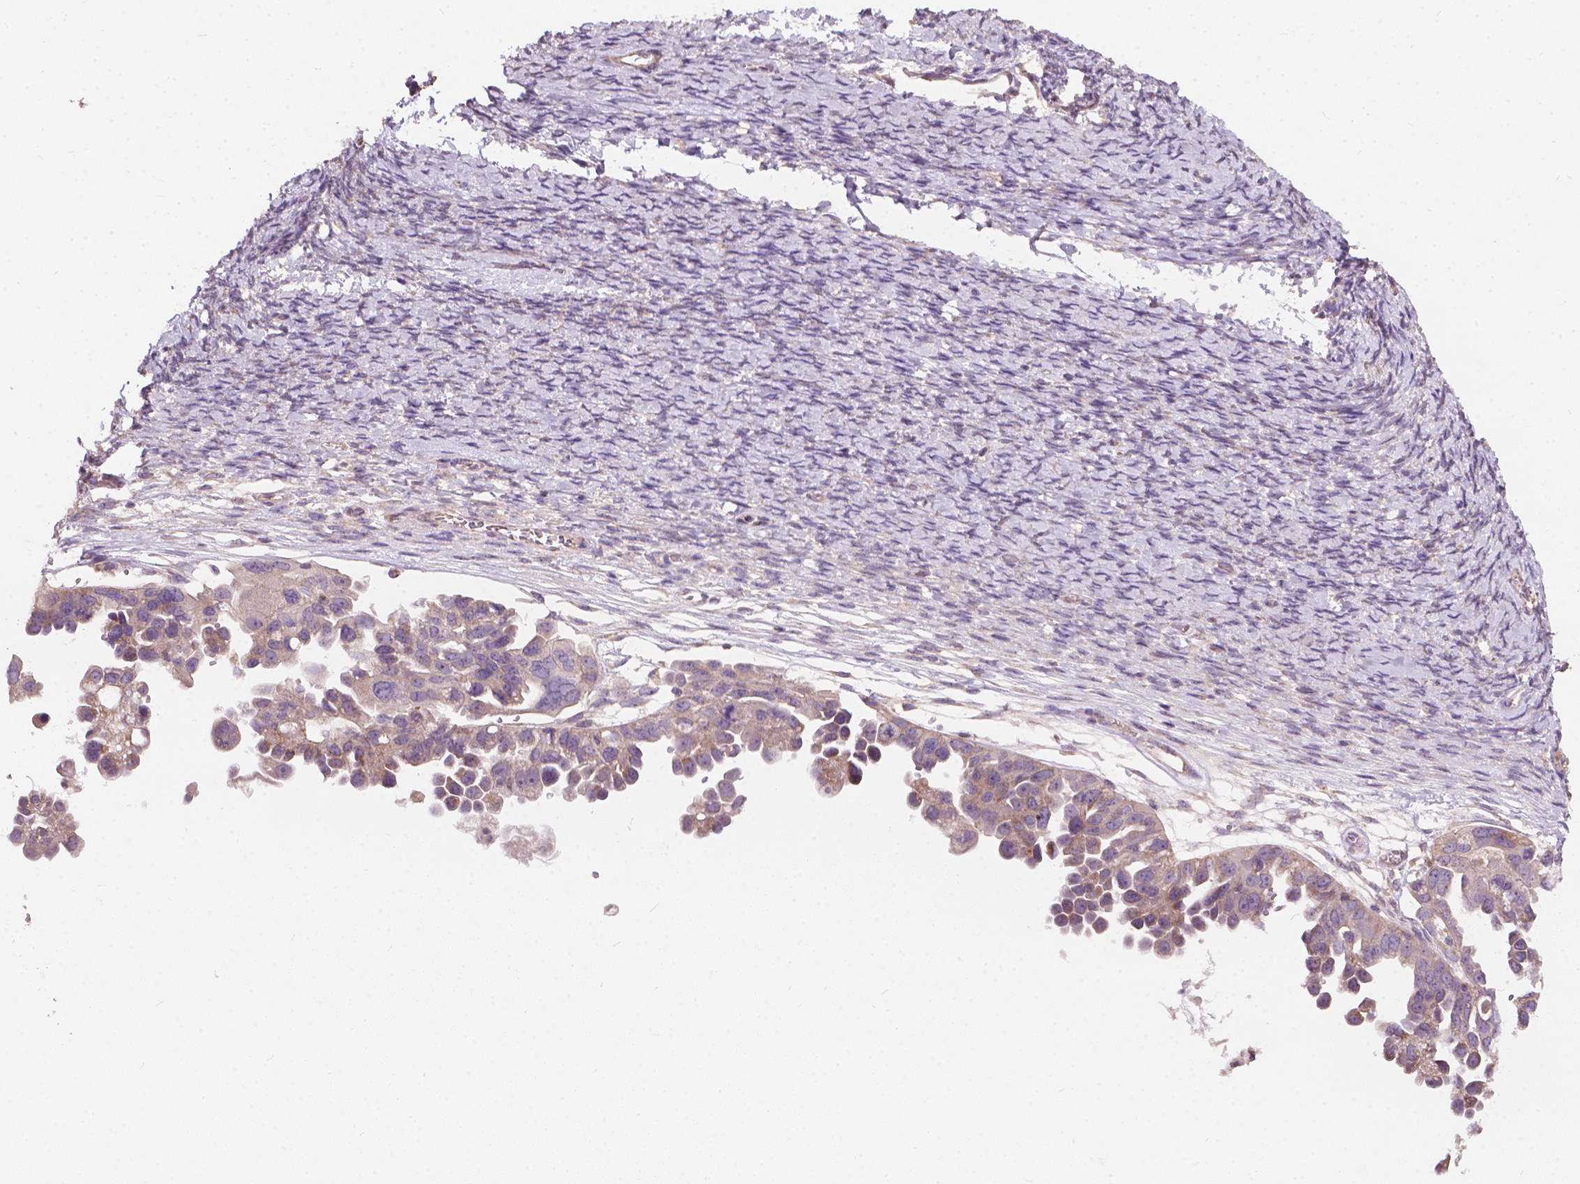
{"staining": {"intensity": "weak", "quantity": ">75%", "location": "cytoplasmic/membranous"}, "tissue": "ovarian cancer", "cell_type": "Tumor cells", "image_type": "cancer", "snomed": [{"axis": "morphology", "description": "Cystadenocarcinoma, serous, NOS"}, {"axis": "topography", "description": "Ovary"}], "caption": "IHC micrograph of human ovarian cancer (serous cystadenocarcinoma) stained for a protein (brown), which reveals low levels of weak cytoplasmic/membranous expression in approximately >75% of tumor cells.", "gene": "NDUFA10", "patient": {"sex": "female", "age": 53}}